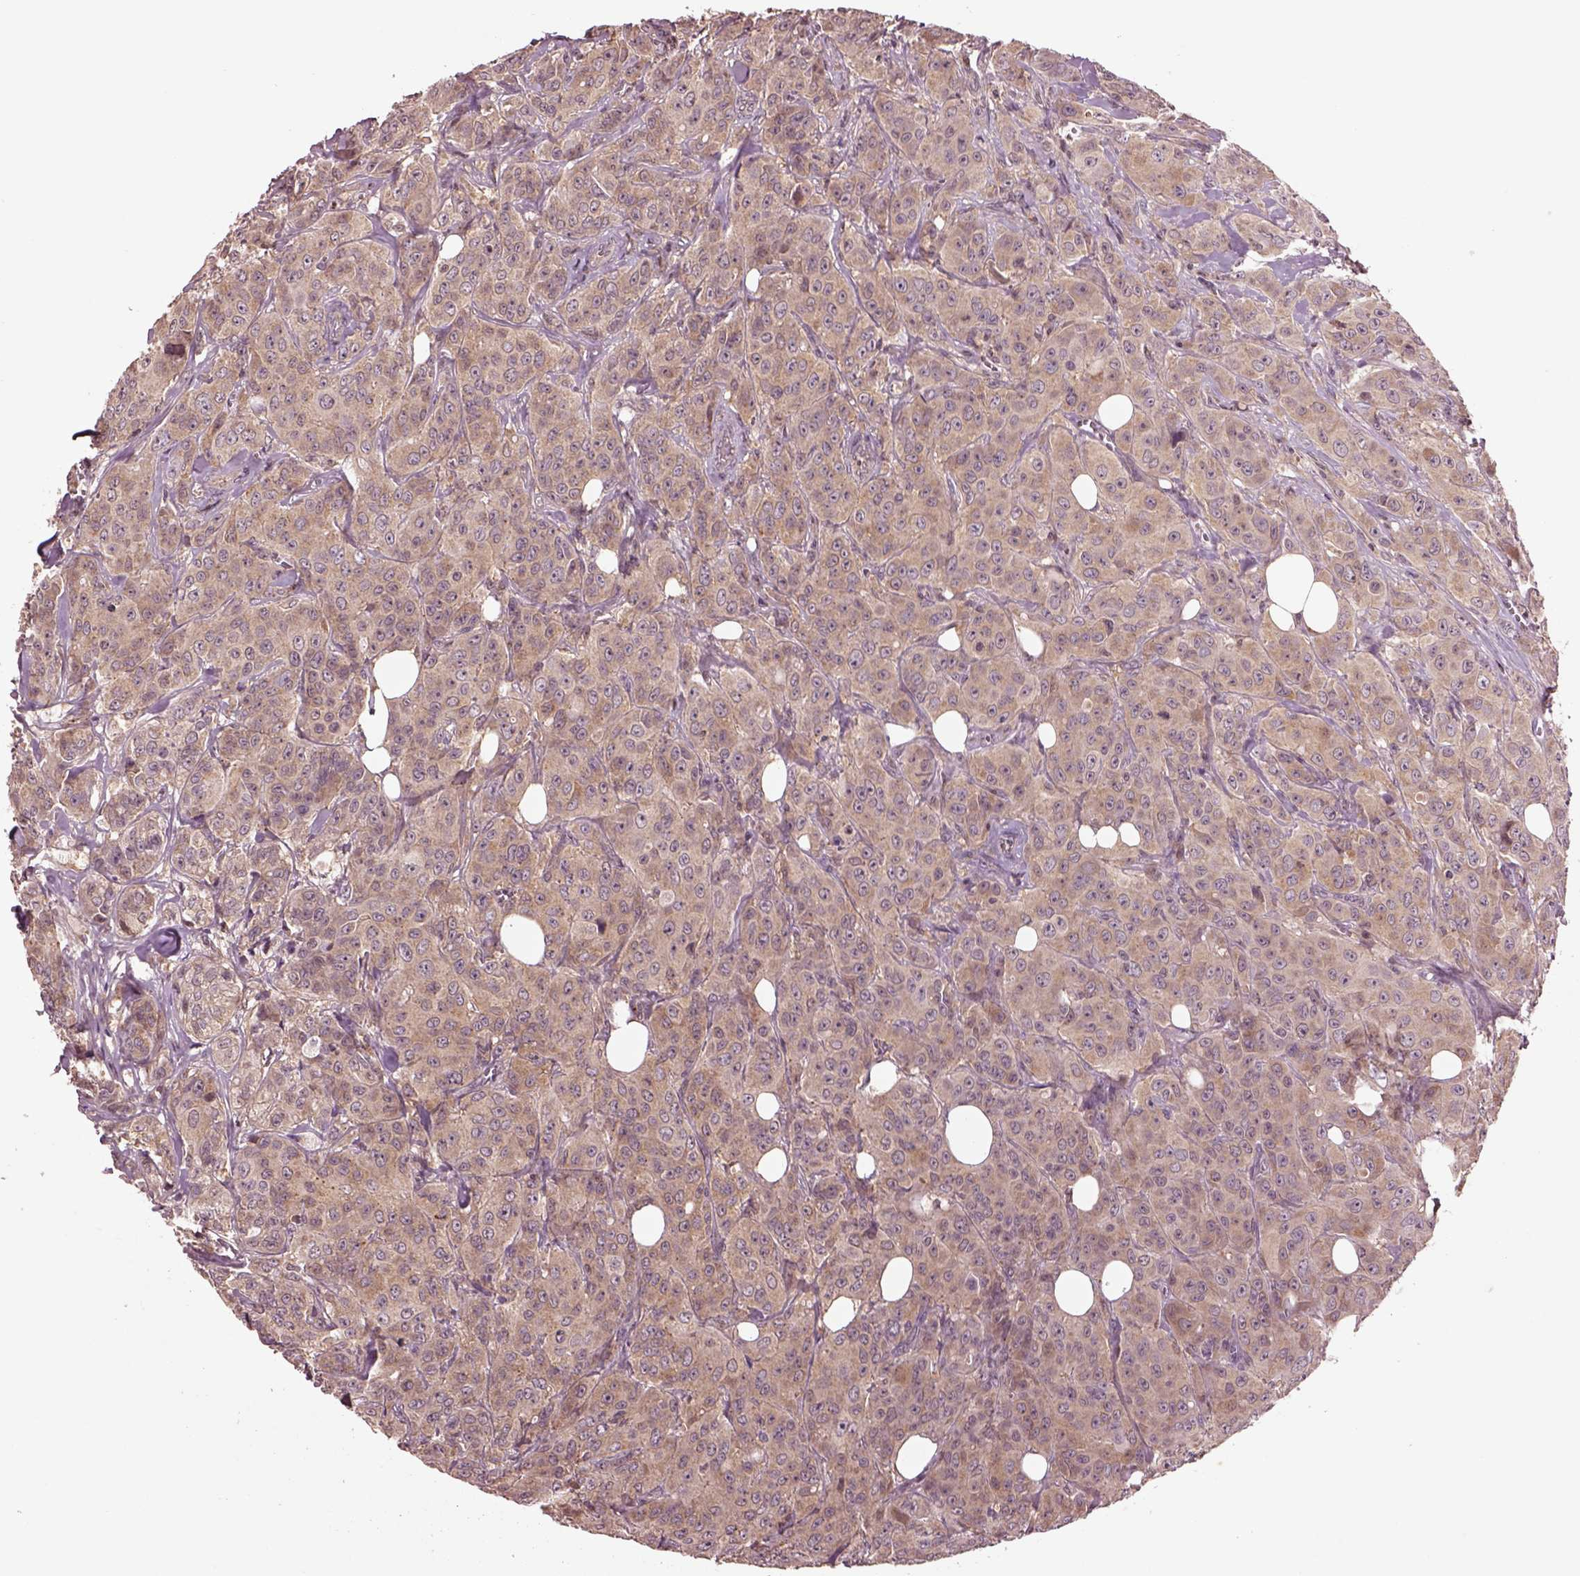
{"staining": {"intensity": "weak", "quantity": ">75%", "location": "cytoplasmic/membranous"}, "tissue": "breast cancer", "cell_type": "Tumor cells", "image_type": "cancer", "snomed": [{"axis": "morphology", "description": "Duct carcinoma"}, {"axis": "topography", "description": "Breast"}], "caption": "Immunohistochemical staining of breast cancer (intraductal carcinoma) demonstrates low levels of weak cytoplasmic/membranous staining in approximately >75% of tumor cells. (brown staining indicates protein expression, while blue staining denotes nuclei).", "gene": "MTHFS", "patient": {"sex": "female", "age": 43}}